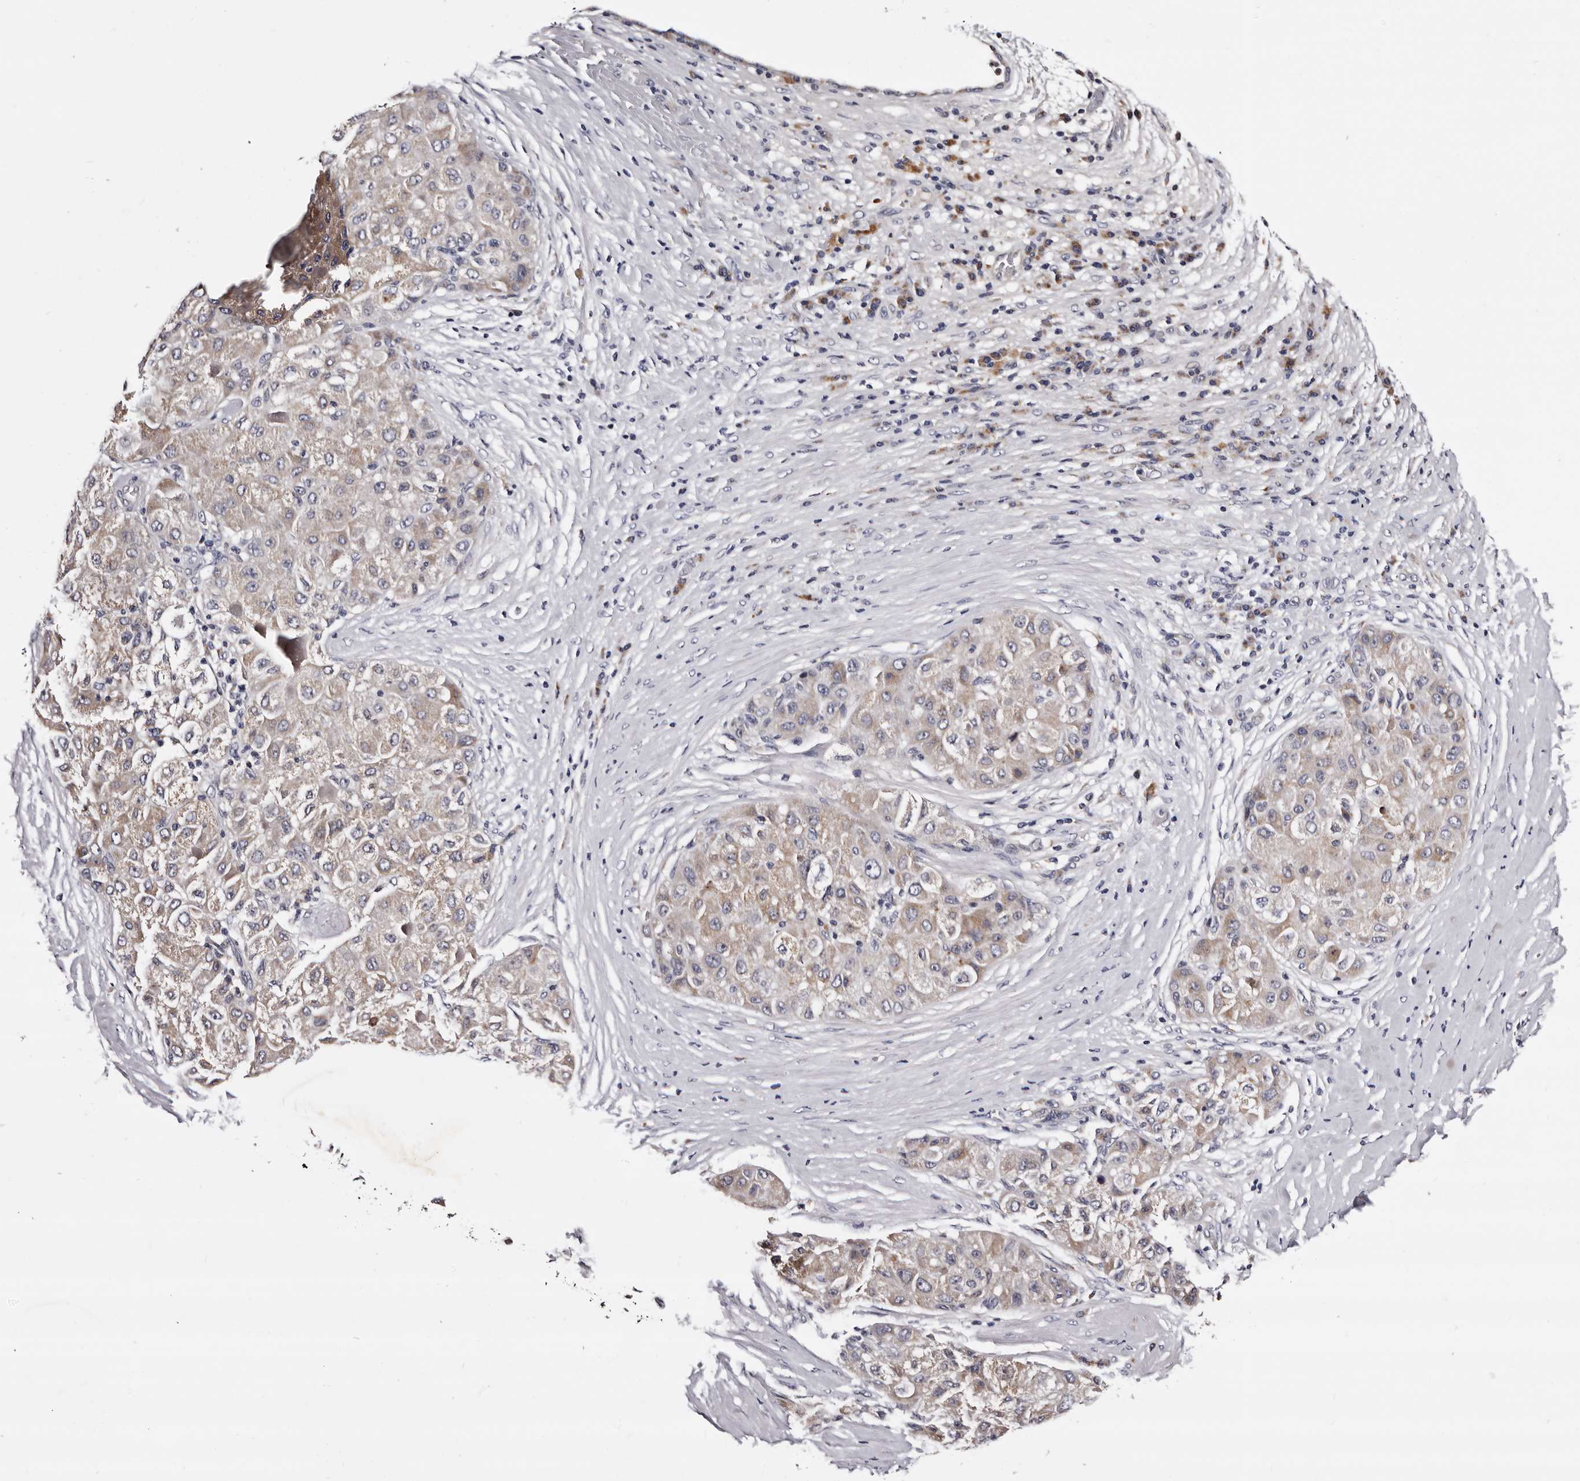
{"staining": {"intensity": "weak", "quantity": ">75%", "location": "cytoplasmic/membranous"}, "tissue": "liver cancer", "cell_type": "Tumor cells", "image_type": "cancer", "snomed": [{"axis": "morphology", "description": "Carcinoma, Hepatocellular, NOS"}, {"axis": "topography", "description": "Liver"}], "caption": "Protein staining exhibits weak cytoplasmic/membranous staining in about >75% of tumor cells in liver cancer.", "gene": "TAF4B", "patient": {"sex": "male", "age": 80}}